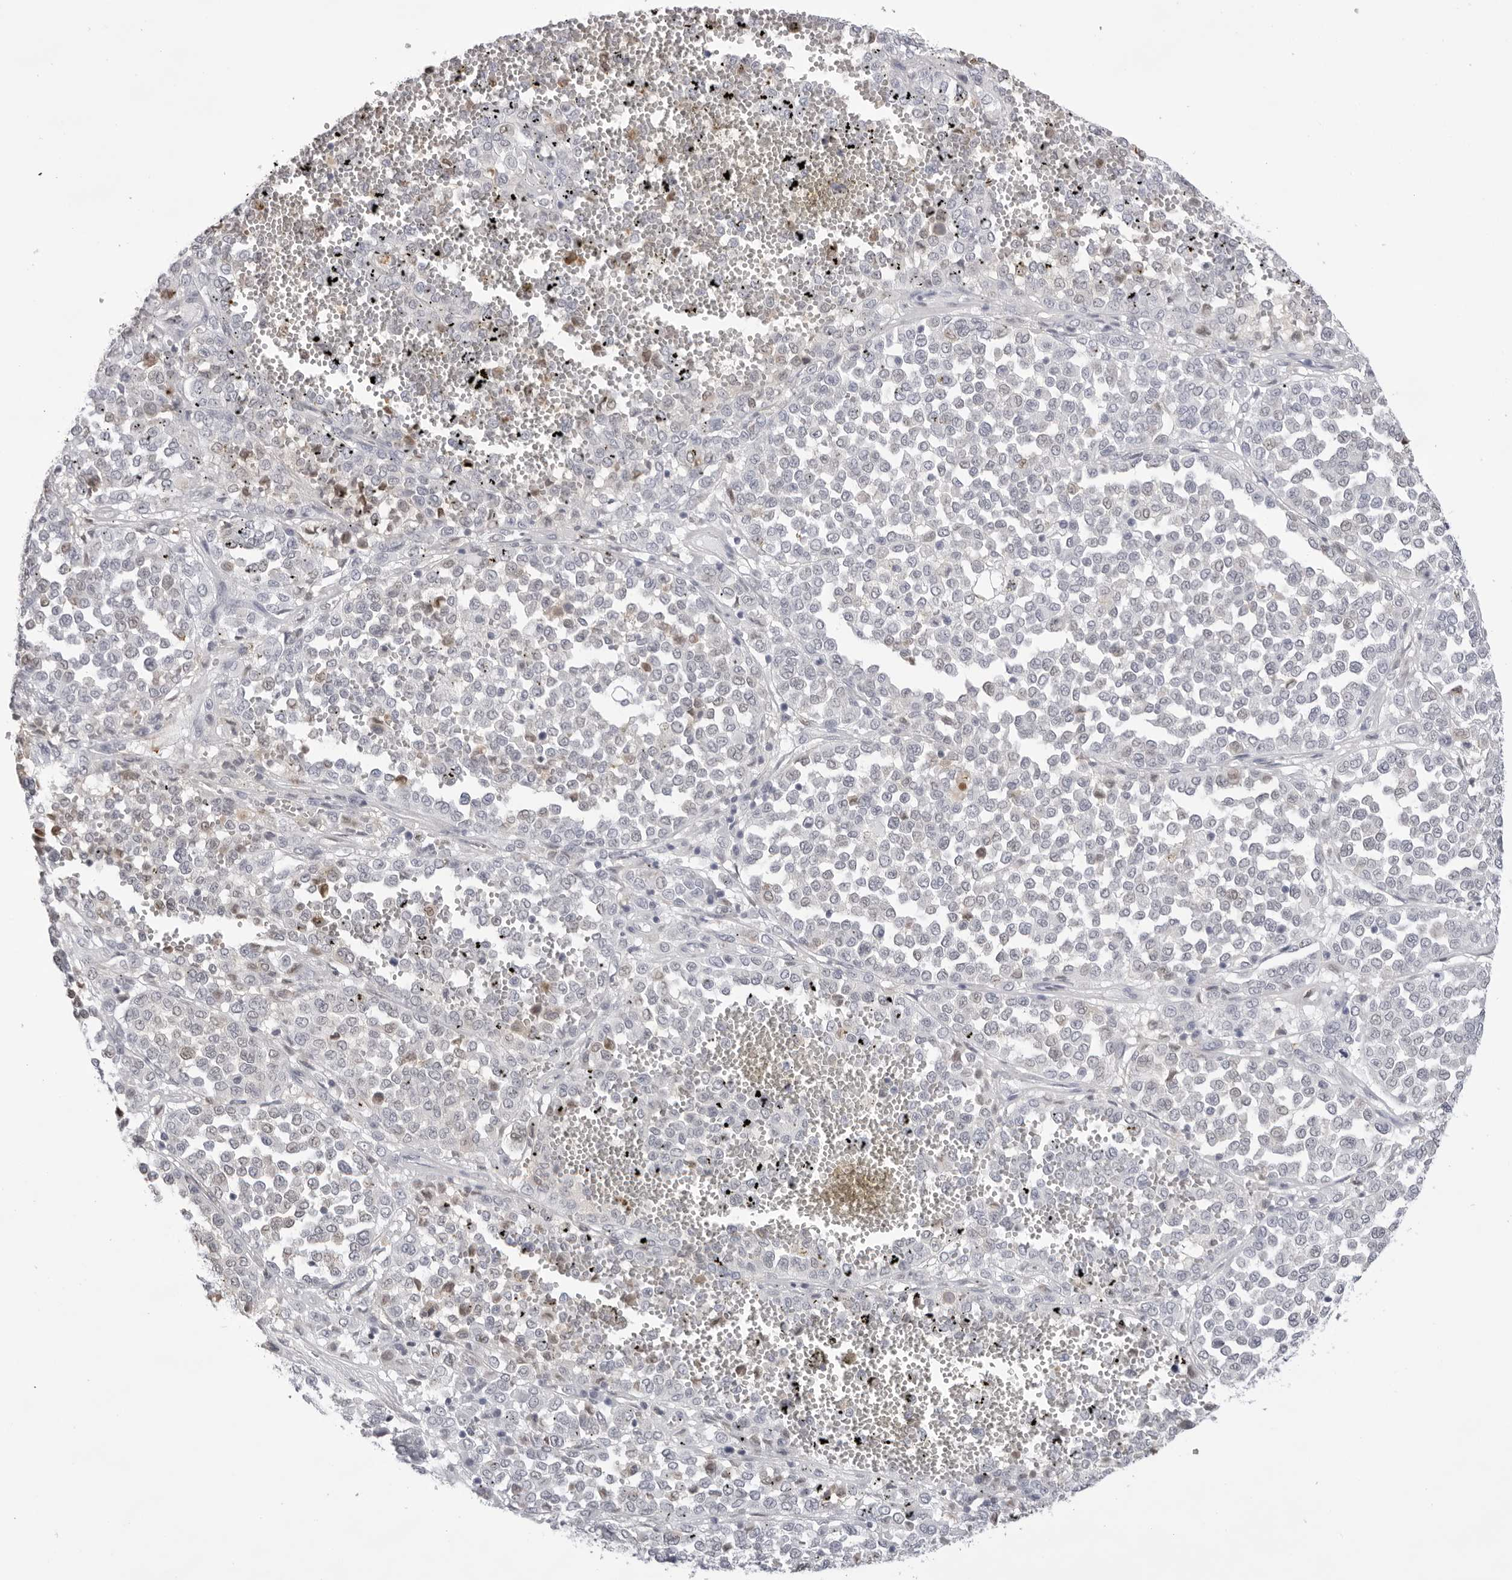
{"staining": {"intensity": "negative", "quantity": "none", "location": "none"}, "tissue": "melanoma", "cell_type": "Tumor cells", "image_type": "cancer", "snomed": [{"axis": "morphology", "description": "Malignant melanoma, Metastatic site"}, {"axis": "topography", "description": "Pancreas"}], "caption": "This is an immunohistochemistry histopathology image of melanoma. There is no staining in tumor cells.", "gene": "TMOD4", "patient": {"sex": "female", "age": 30}}